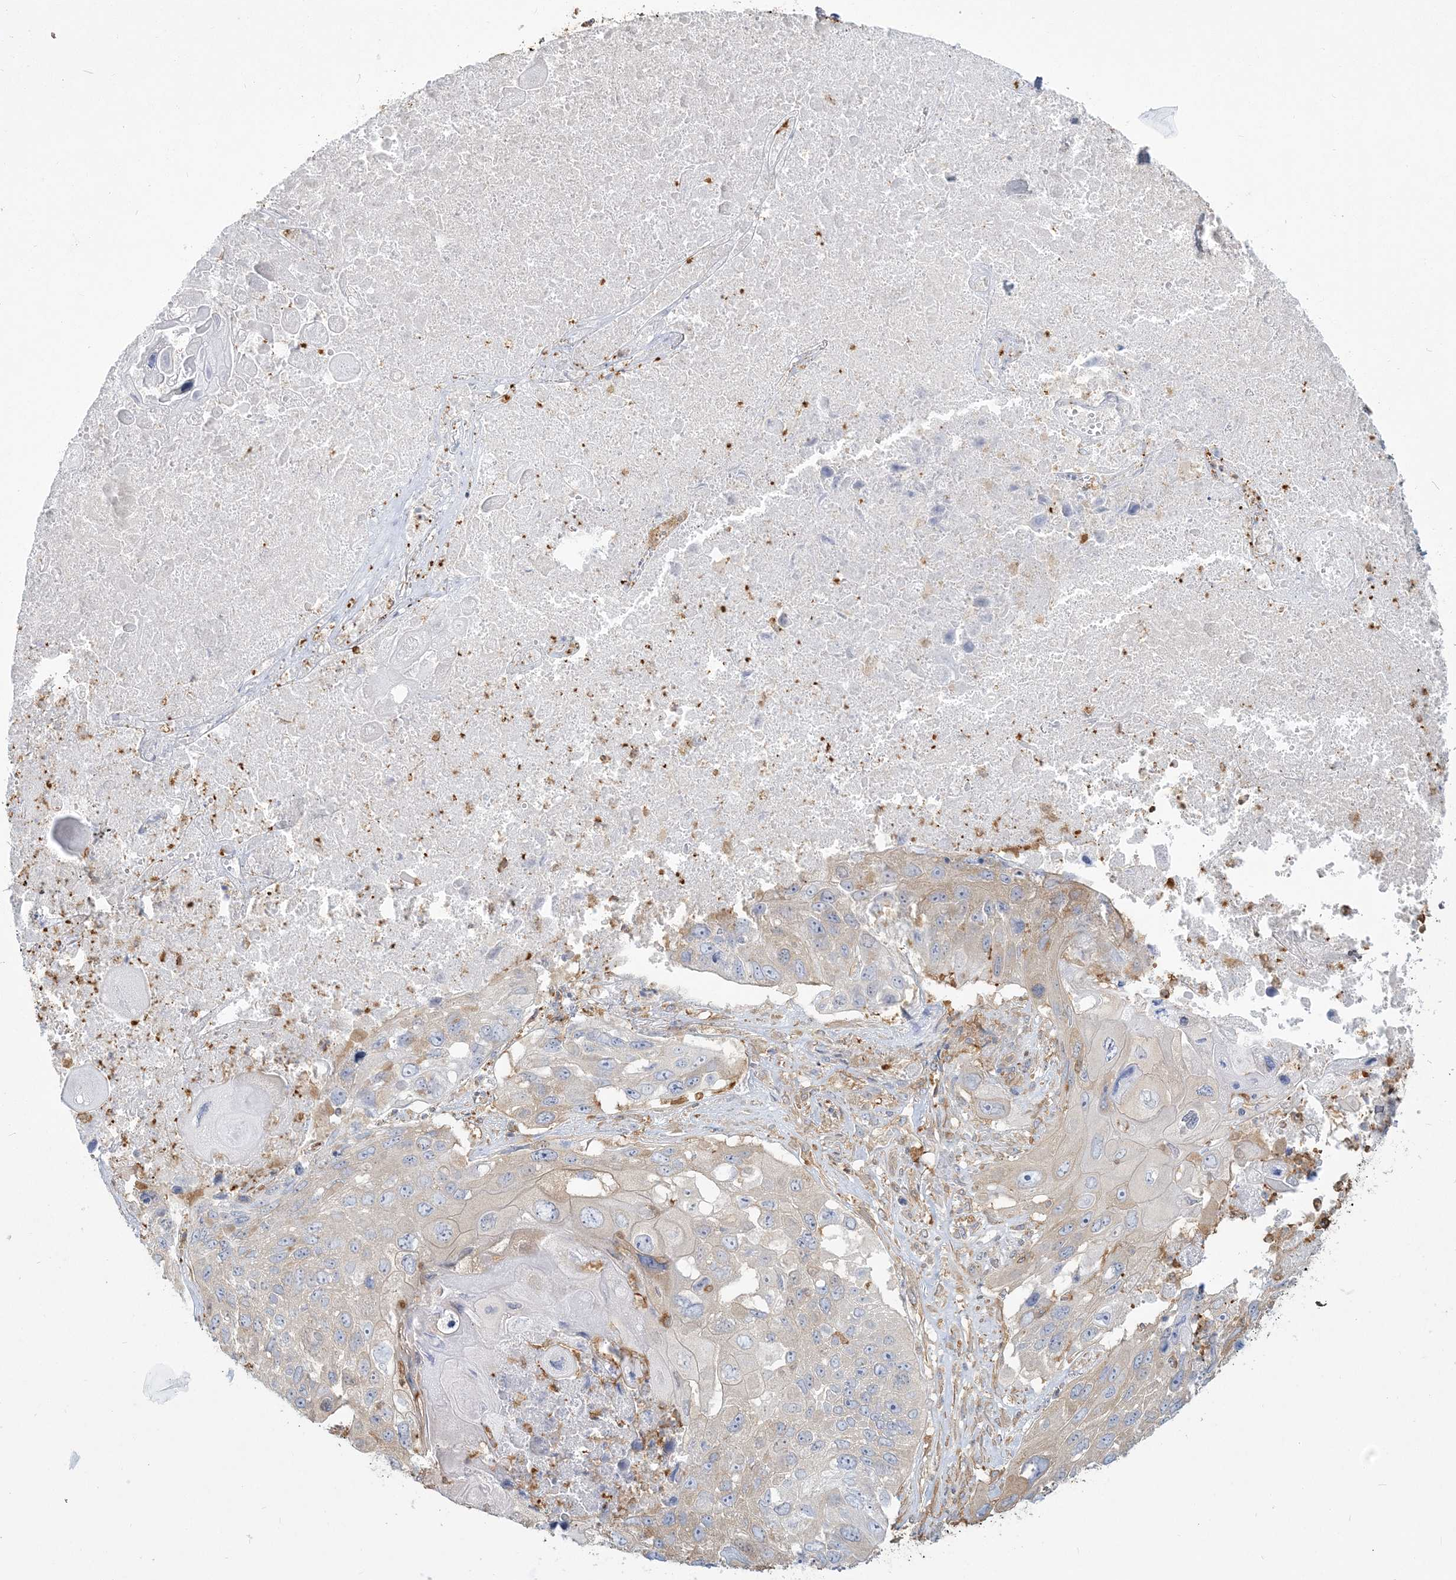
{"staining": {"intensity": "negative", "quantity": "none", "location": "none"}, "tissue": "lung cancer", "cell_type": "Tumor cells", "image_type": "cancer", "snomed": [{"axis": "morphology", "description": "Squamous cell carcinoma, NOS"}, {"axis": "topography", "description": "Lung"}], "caption": "An immunohistochemistry (IHC) photomicrograph of lung squamous cell carcinoma is shown. There is no staining in tumor cells of lung squamous cell carcinoma.", "gene": "ANKS1A", "patient": {"sex": "male", "age": 61}}